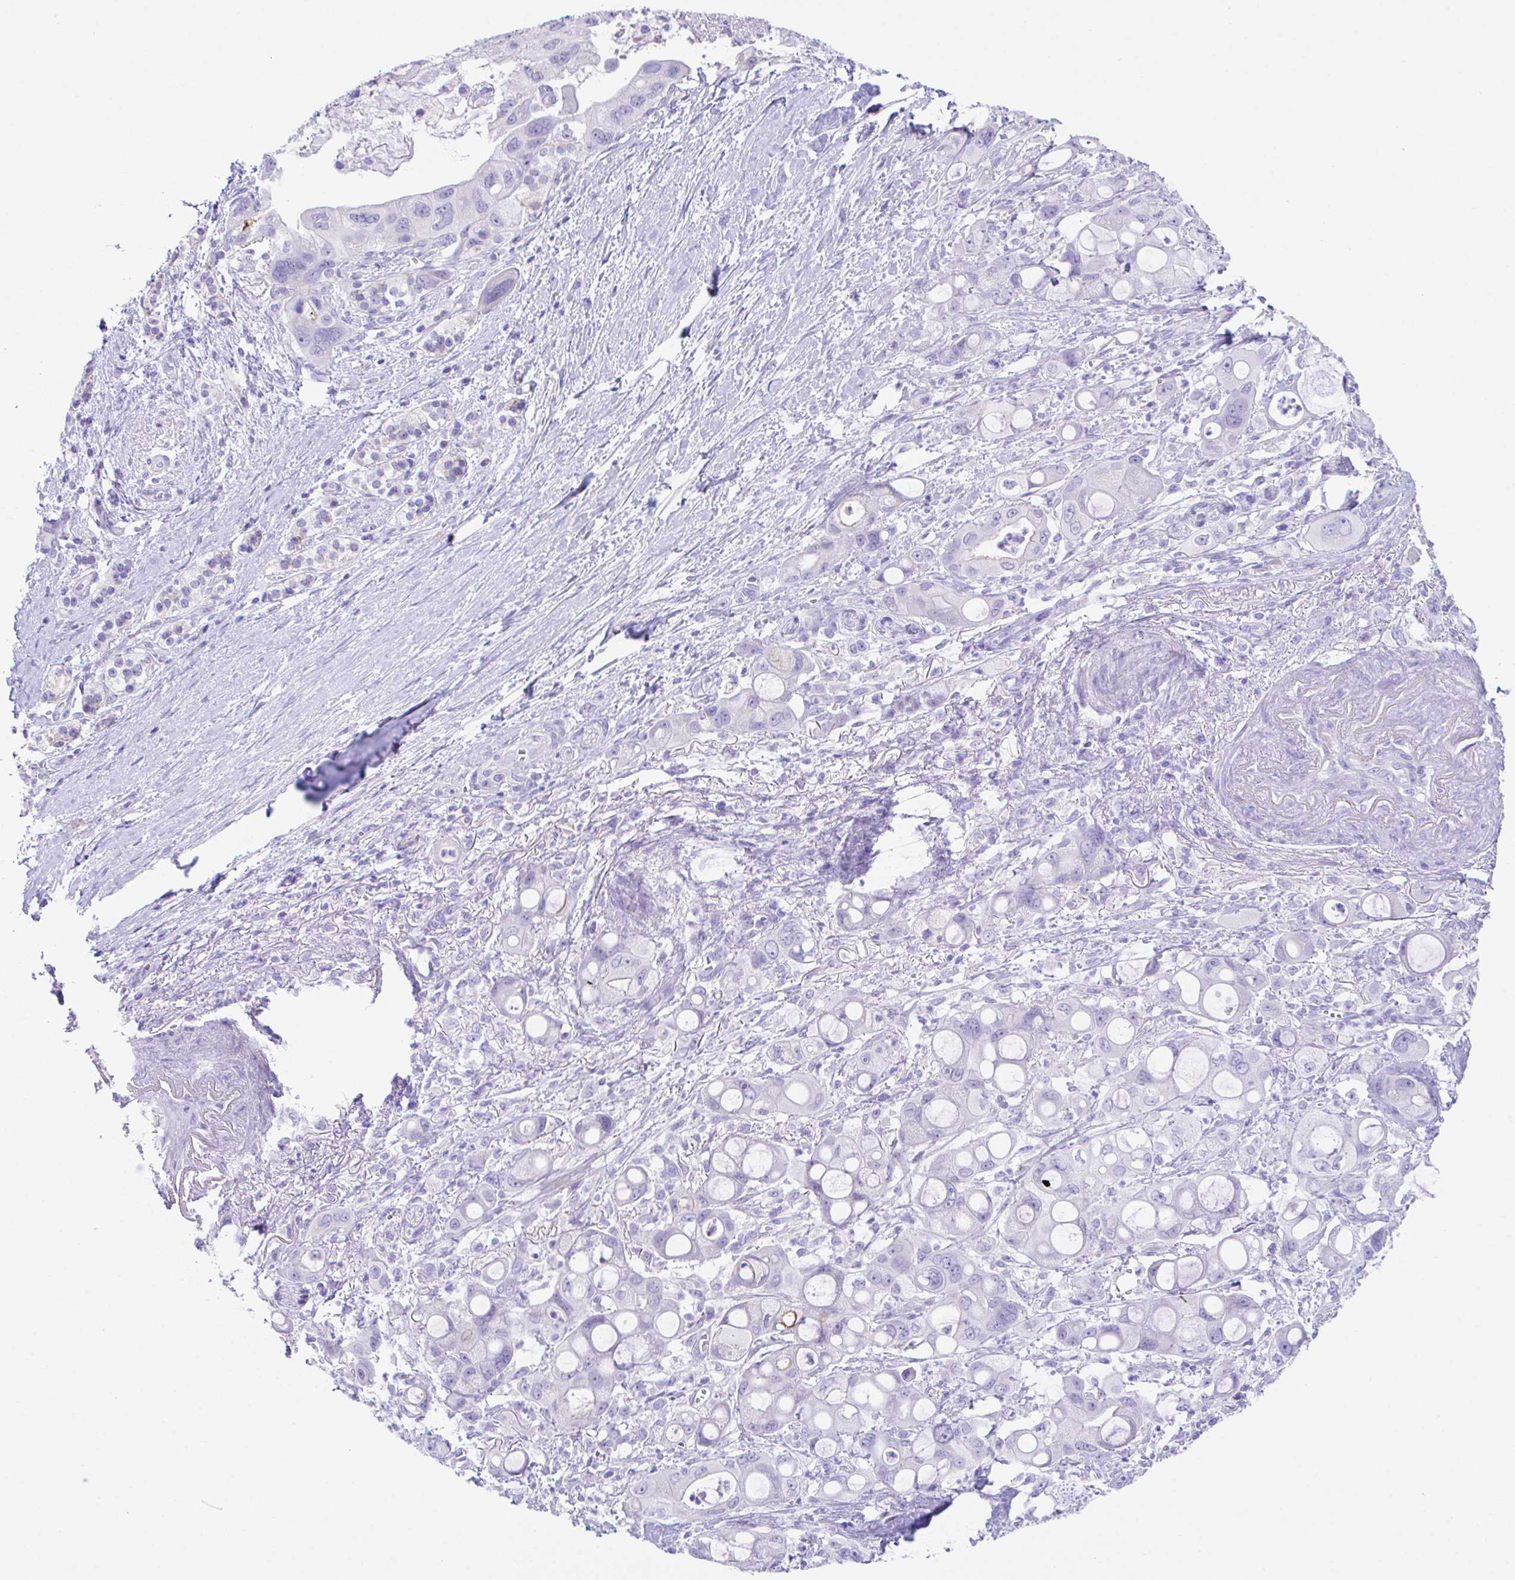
{"staining": {"intensity": "negative", "quantity": "none", "location": "none"}, "tissue": "pancreatic cancer", "cell_type": "Tumor cells", "image_type": "cancer", "snomed": [{"axis": "morphology", "description": "Adenocarcinoma, NOS"}, {"axis": "topography", "description": "Pancreas"}], "caption": "DAB (3,3'-diaminobenzidine) immunohistochemical staining of human pancreatic adenocarcinoma reveals no significant expression in tumor cells.", "gene": "SLC16A6", "patient": {"sex": "male", "age": 68}}